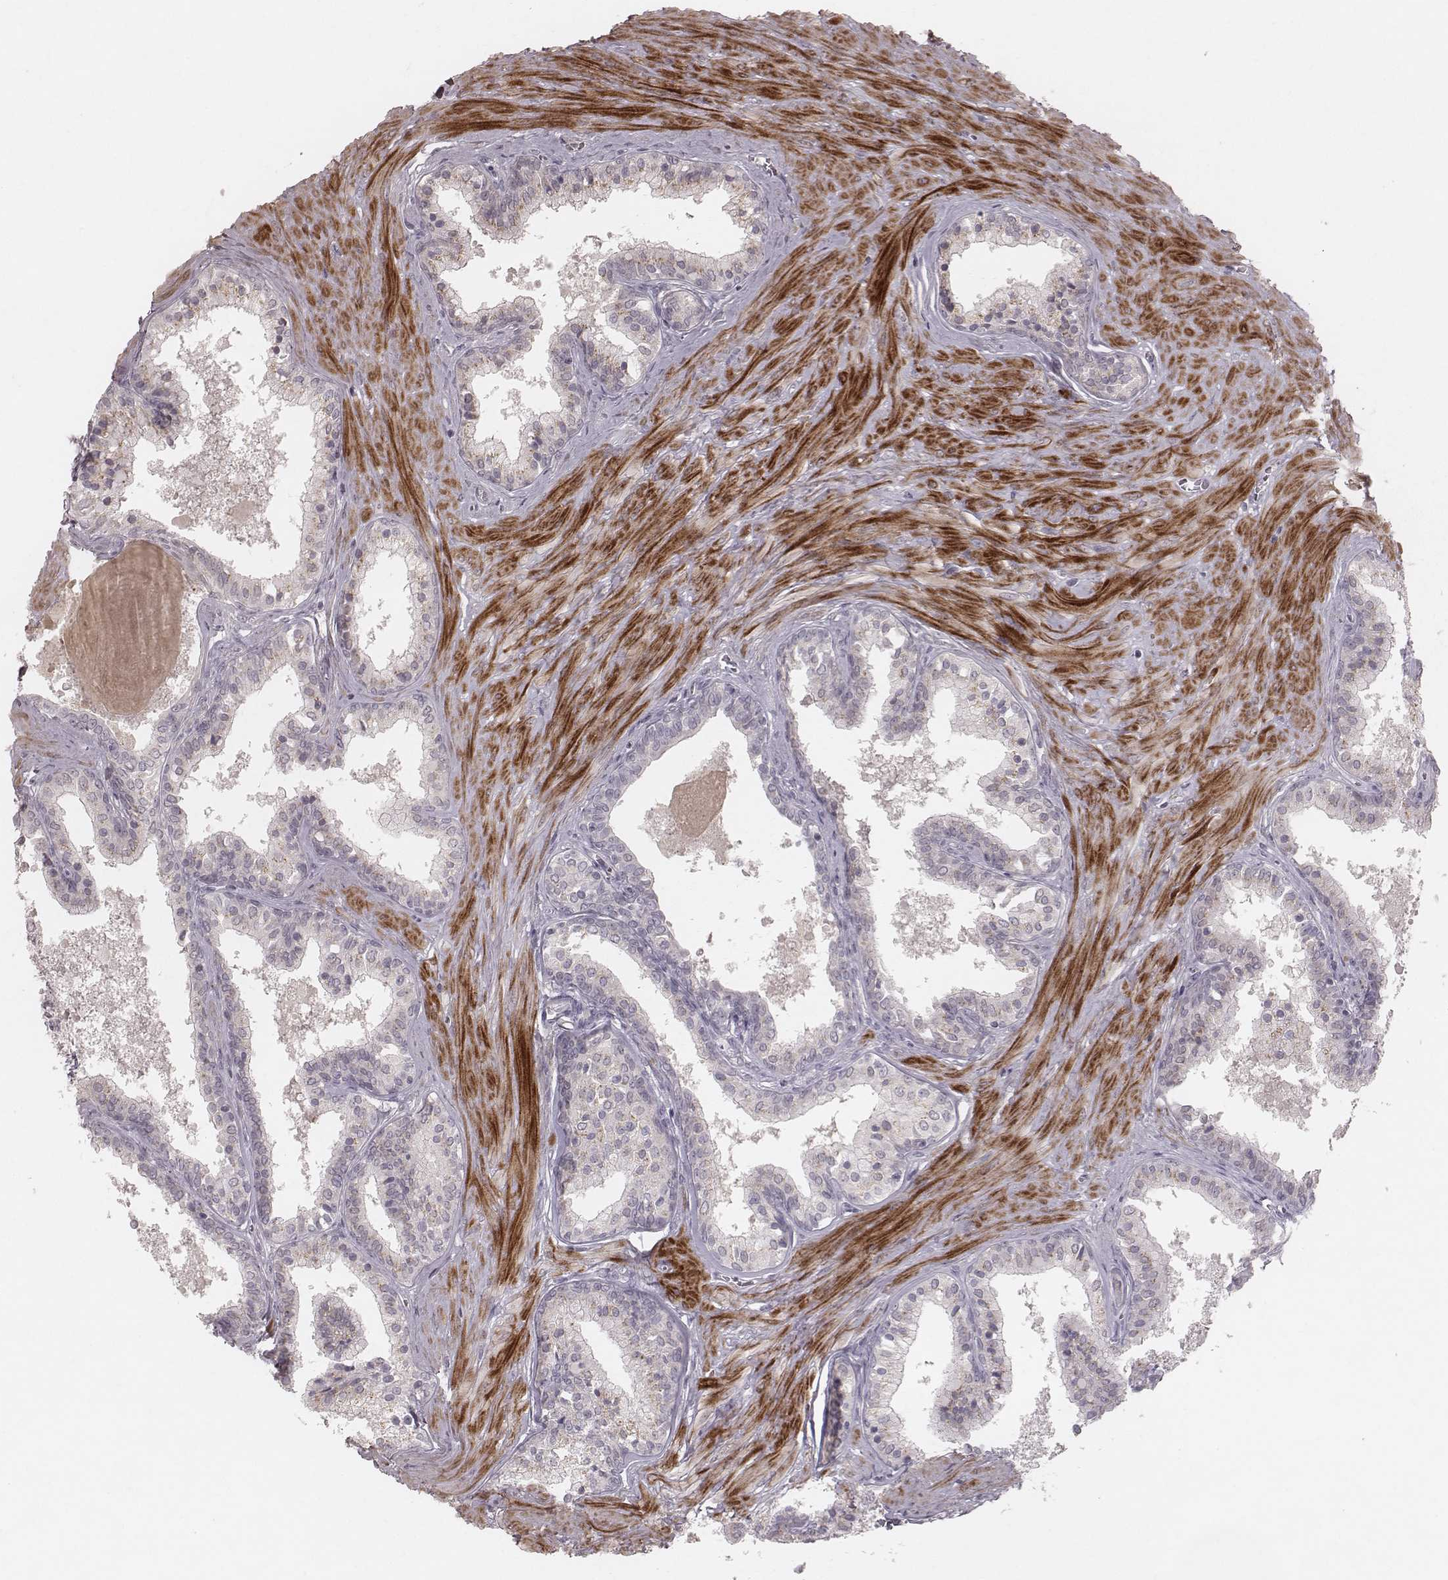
{"staining": {"intensity": "negative", "quantity": "none", "location": "none"}, "tissue": "prostate", "cell_type": "Glandular cells", "image_type": "normal", "snomed": [{"axis": "morphology", "description": "Normal tissue, NOS"}, {"axis": "topography", "description": "Prostate"}], "caption": "DAB immunohistochemical staining of unremarkable human prostate displays no significant expression in glandular cells. (DAB (3,3'-diaminobenzidine) immunohistochemistry visualized using brightfield microscopy, high magnification).", "gene": "FAM13B", "patient": {"sex": "male", "age": 61}}